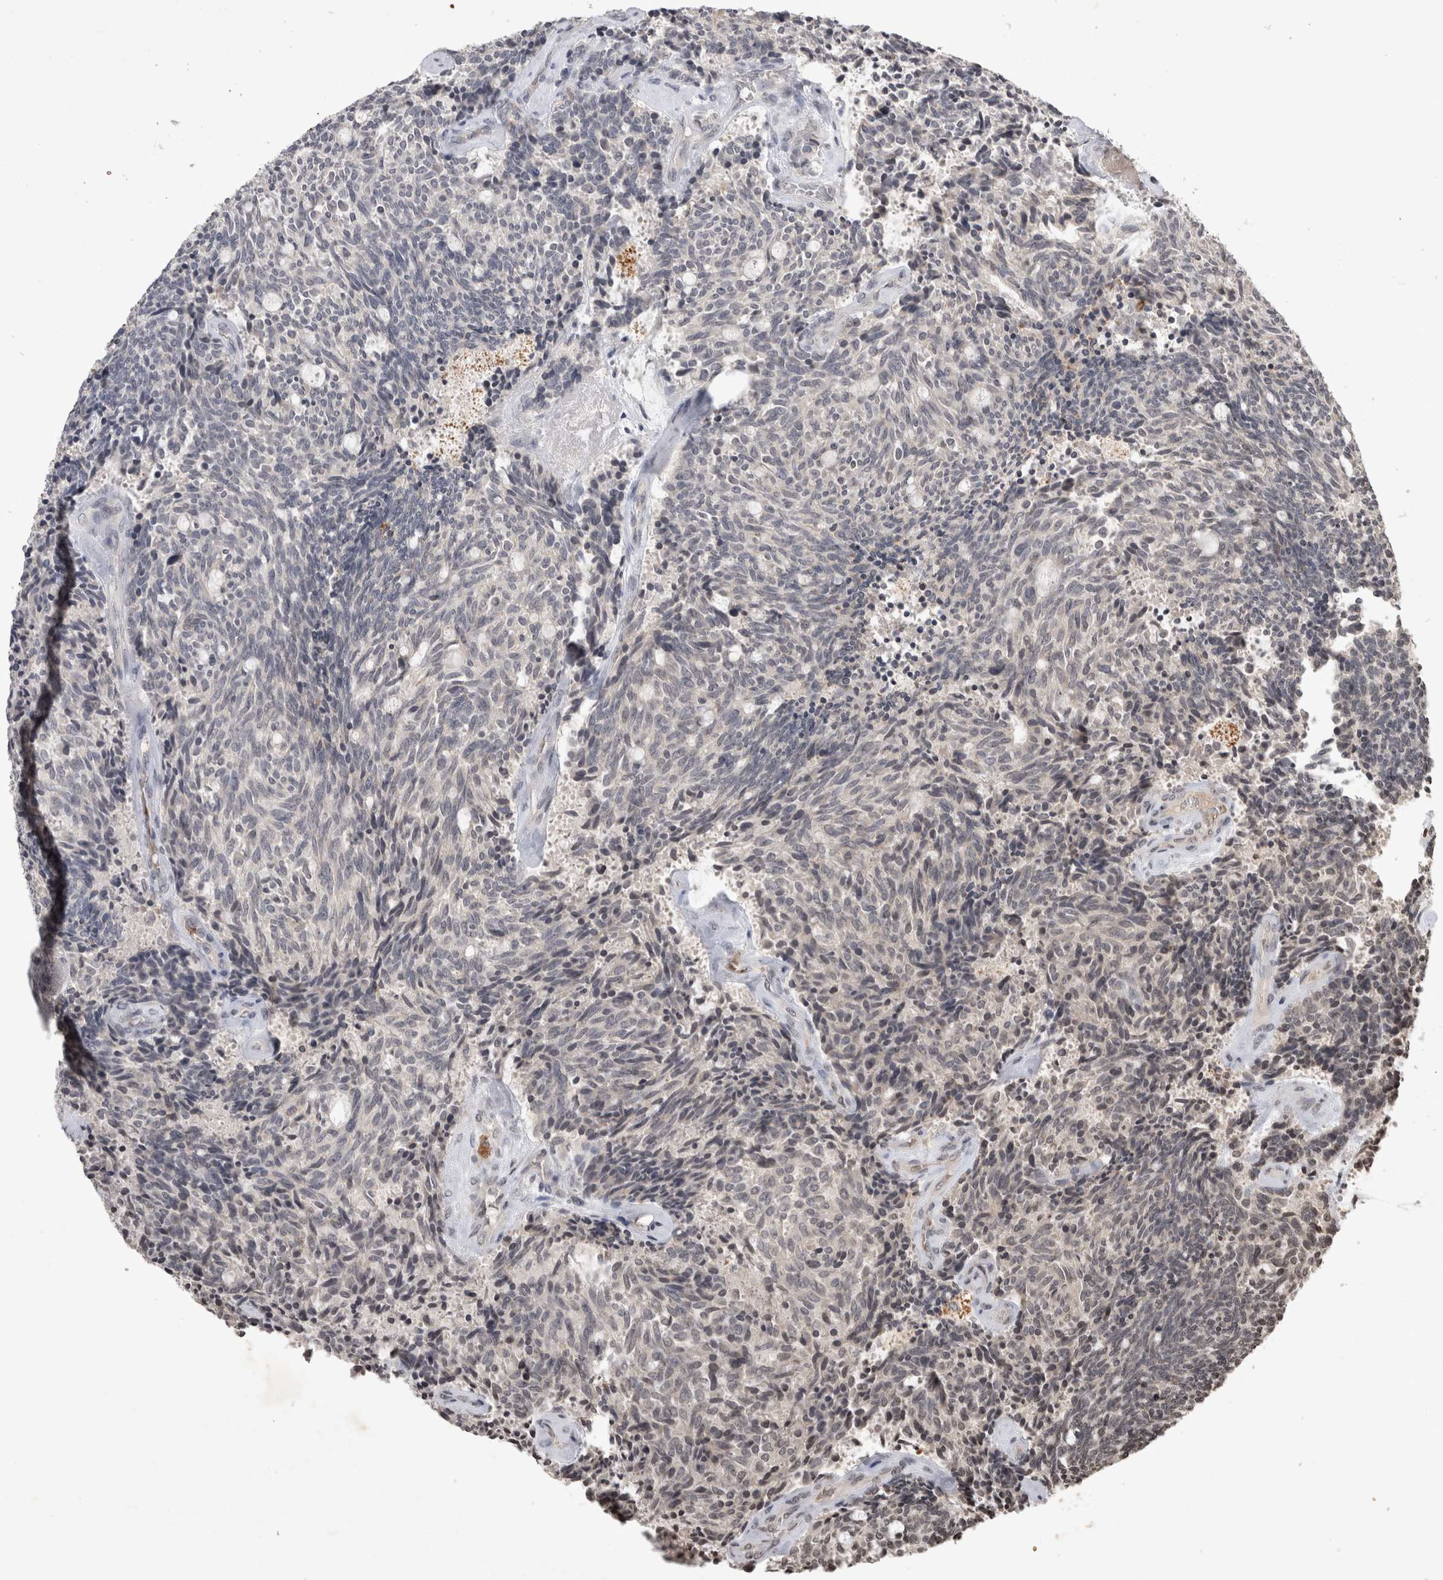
{"staining": {"intensity": "negative", "quantity": "none", "location": "none"}, "tissue": "carcinoid", "cell_type": "Tumor cells", "image_type": "cancer", "snomed": [{"axis": "morphology", "description": "Carcinoid, malignant, NOS"}, {"axis": "topography", "description": "Pancreas"}], "caption": "This is an IHC histopathology image of human carcinoid. There is no positivity in tumor cells.", "gene": "HRK", "patient": {"sex": "female", "age": 54}}